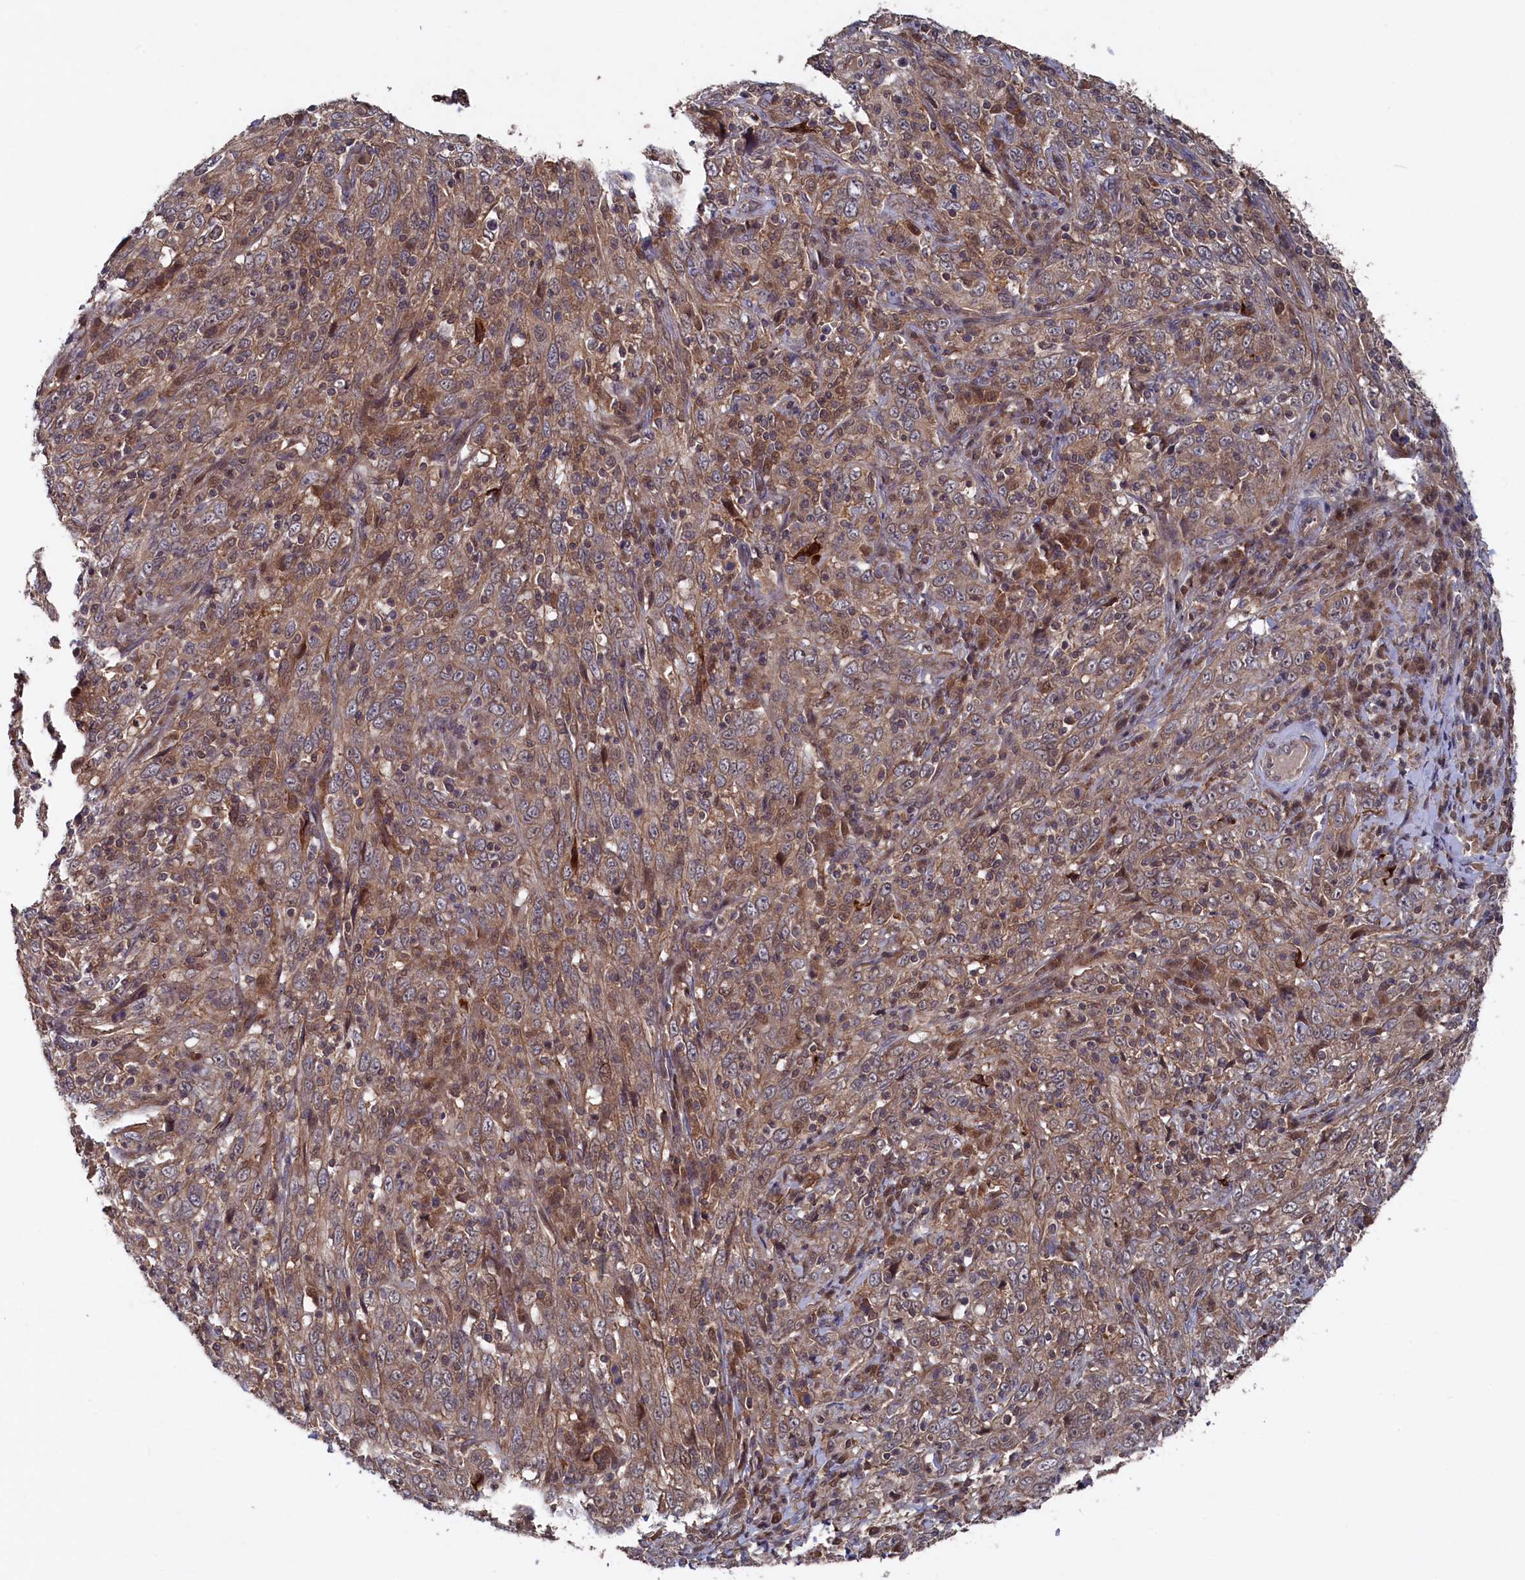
{"staining": {"intensity": "moderate", "quantity": ">75%", "location": "cytoplasmic/membranous"}, "tissue": "cervical cancer", "cell_type": "Tumor cells", "image_type": "cancer", "snomed": [{"axis": "morphology", "description": "Squamous cell carcinoma, NOS"}, {"axis": "topography", "description": "Cervix"}], "caption": "Cervical squamous cell carcinoma stained with a brown dye reveals moderate cytoplasmic/membranous positive positivity in about >75% of tumor cells.", "gene": "TMC5", "patient": {"sex": "female", "age": 46}}